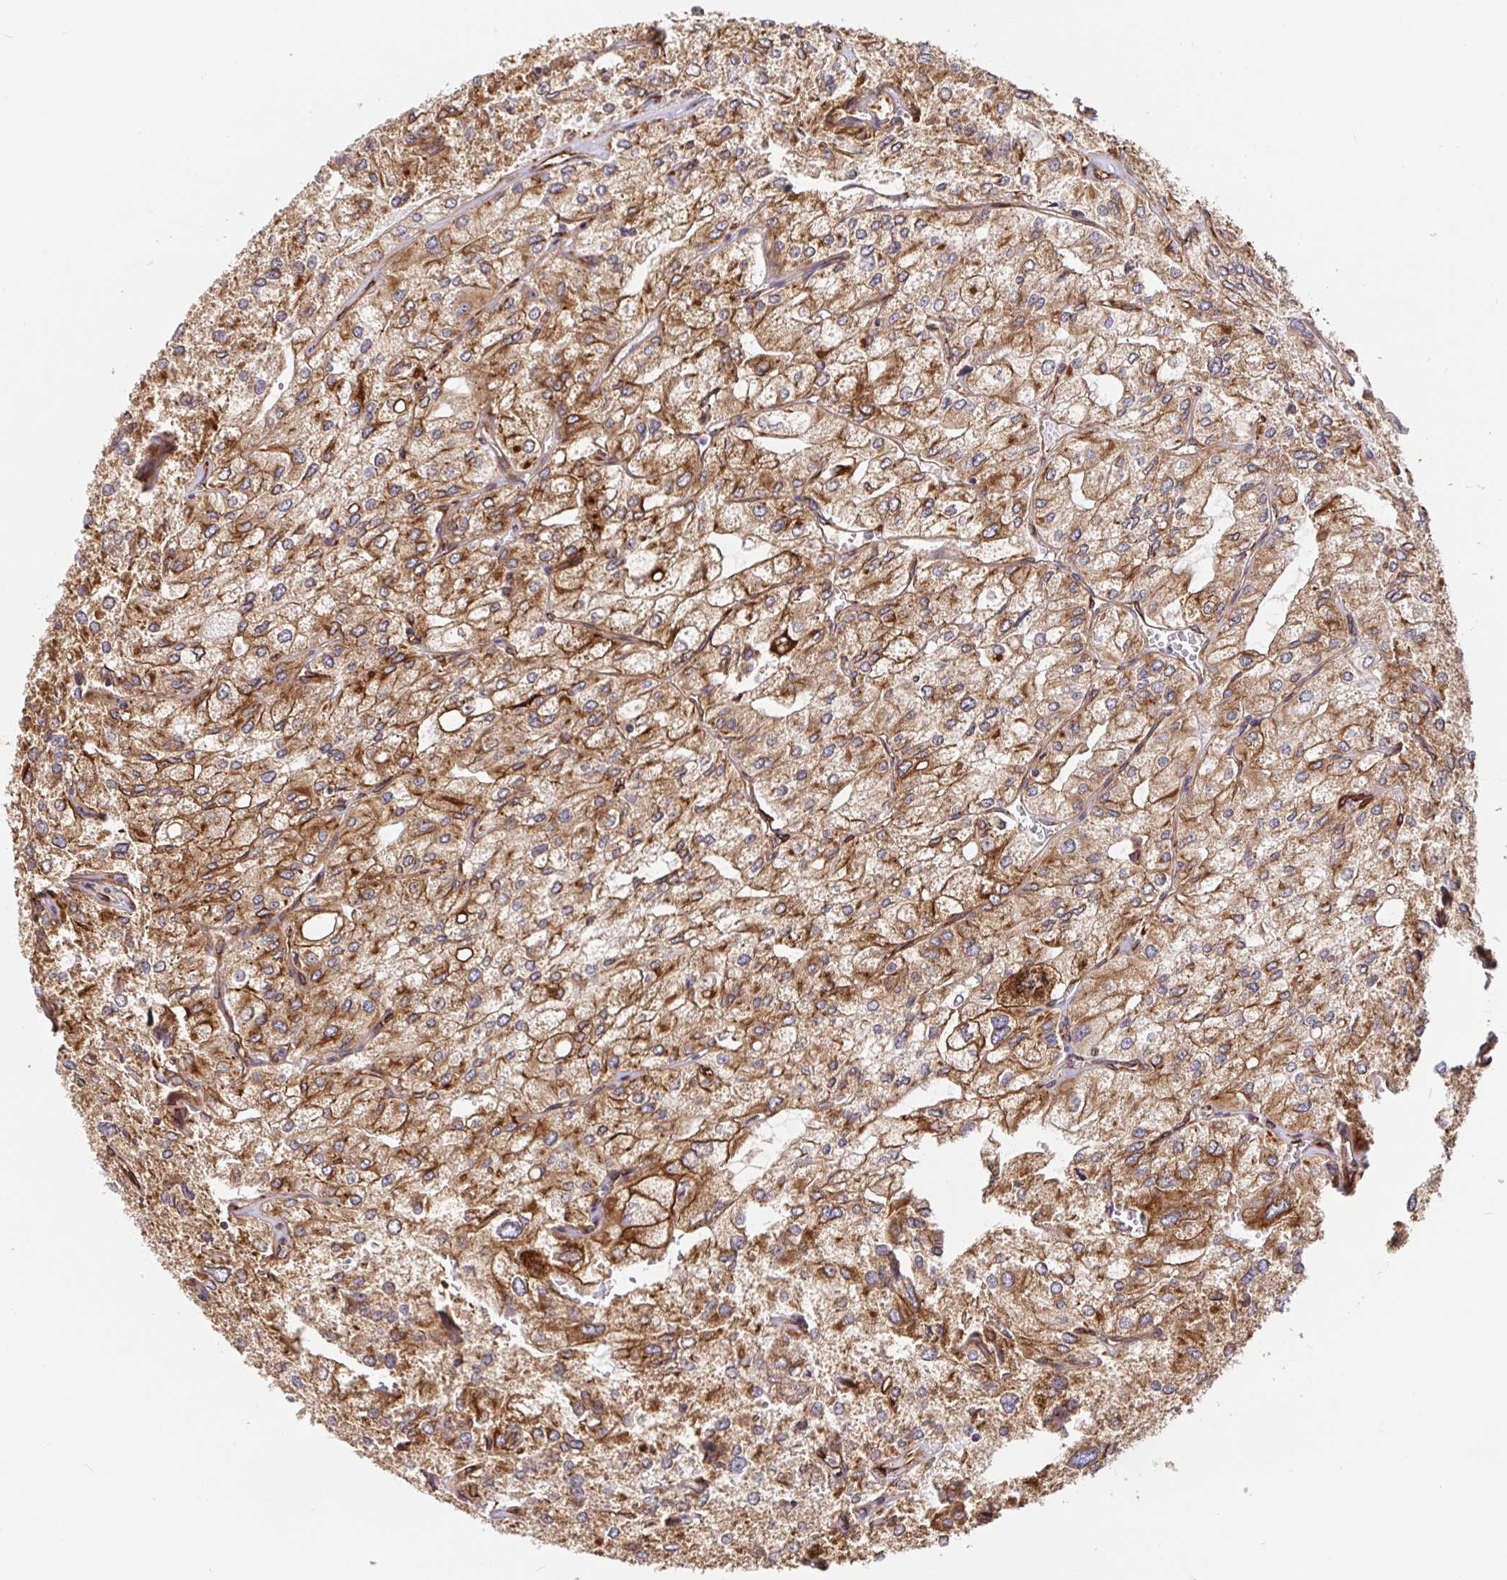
{"staining": {"intensity": "moderate", "quantity": ">75%", "location": "cytoplasmic/membranous"}, "tissue": "renal cancer", "cell_type": "Tumor cells", "image_type": "cancer", "snomed": [{"axis": "morphology", "description": "Adenocarcinoma, NOS"}, {"axis": "topography", "description": "Kidney"}], "caption": "IHC (DAB) staining of adenocarcinoma (renal) displays moderate cytoplasmic/membranous protein expression in approximately >75% of tumor cells.", "gene": "MAOA", "patient": {"sex": "female", "age": 70}}